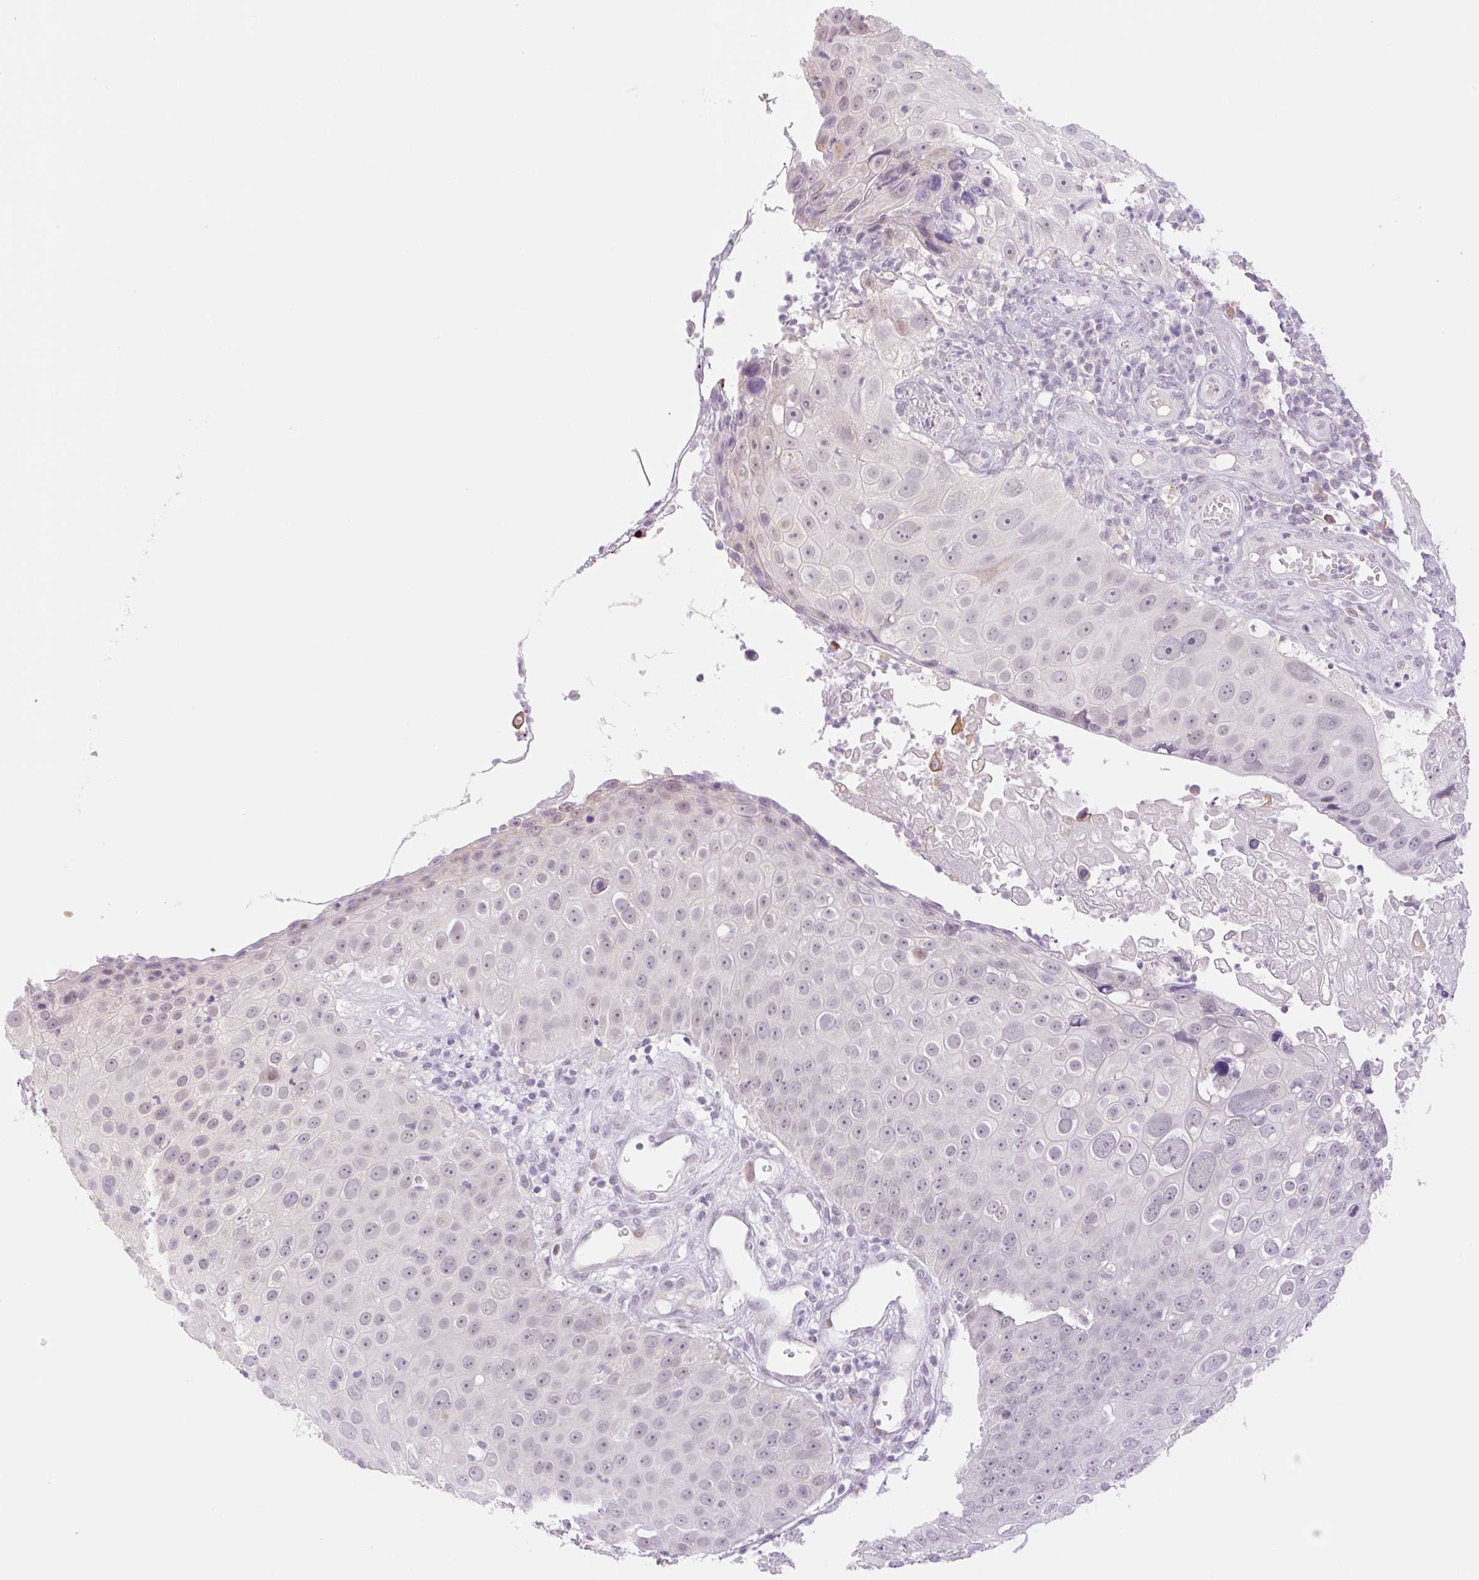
{"staining": {"intensity": "weak", "quantity": "<25%", "location": "nuclear"}, "tissue": "skin cancer", "cell_type": "Tumor cells", "image_type": "cancer", "snomed": [{"axis": "morphology", "description": "Squamous cell carcinoma, NOS"}, {"axis": "topography", "description": "Skin"}], "caption": "Immunohistochemistry photomicrograph of human skin cancer stained for a protein (brown), which displays no expression in tumor cells. Nuclei are stained in blue.", "gene": "SPRYD4", "patient": {"sex": "male", "age": 71}}